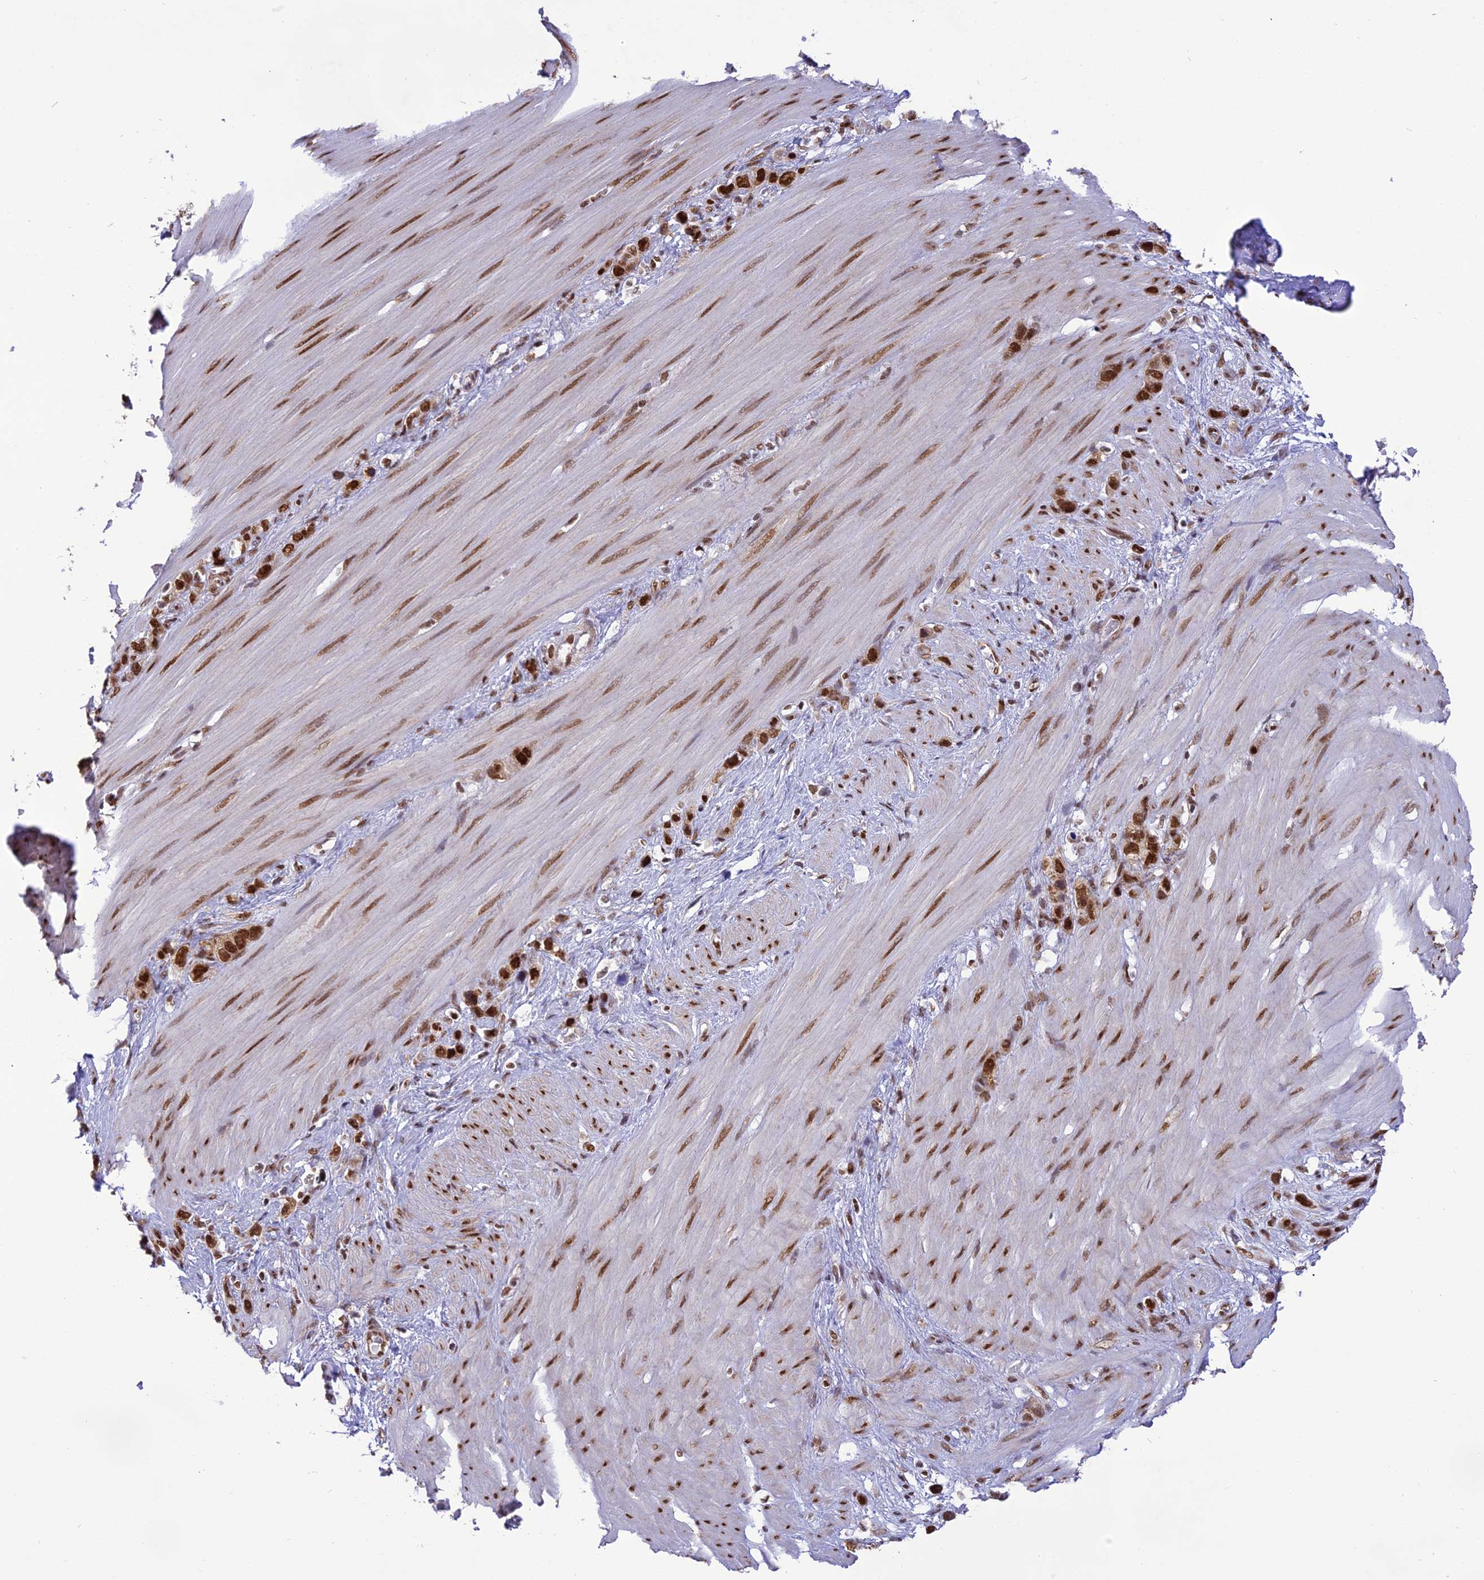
{"staining": {"intensity": "strong", "quantity": ">75%", "location": "nuclear"}, "tissue": "stomach cancer", "cell_type": "Tumor cells", "image_type": "cancer", "snomed": [{"axis": "morphology", "description": "Adenocarcinoma, NOS"}, {"axis": "morphology", "description": "Adenocarcinoma, High grade"}, {"axis": "topography", "description": "Stomach, upper"}, {"axis": "topography", "description": "Stomach, lower"}], "caption": "Brown immunohistochemical staining in stomach adenocarcinoma (high-grade) shows strong nuclear expression in approximately >75% of tumor cells.", "gene": "DDX1", "patient": {"sex": "female", "age": 65}}